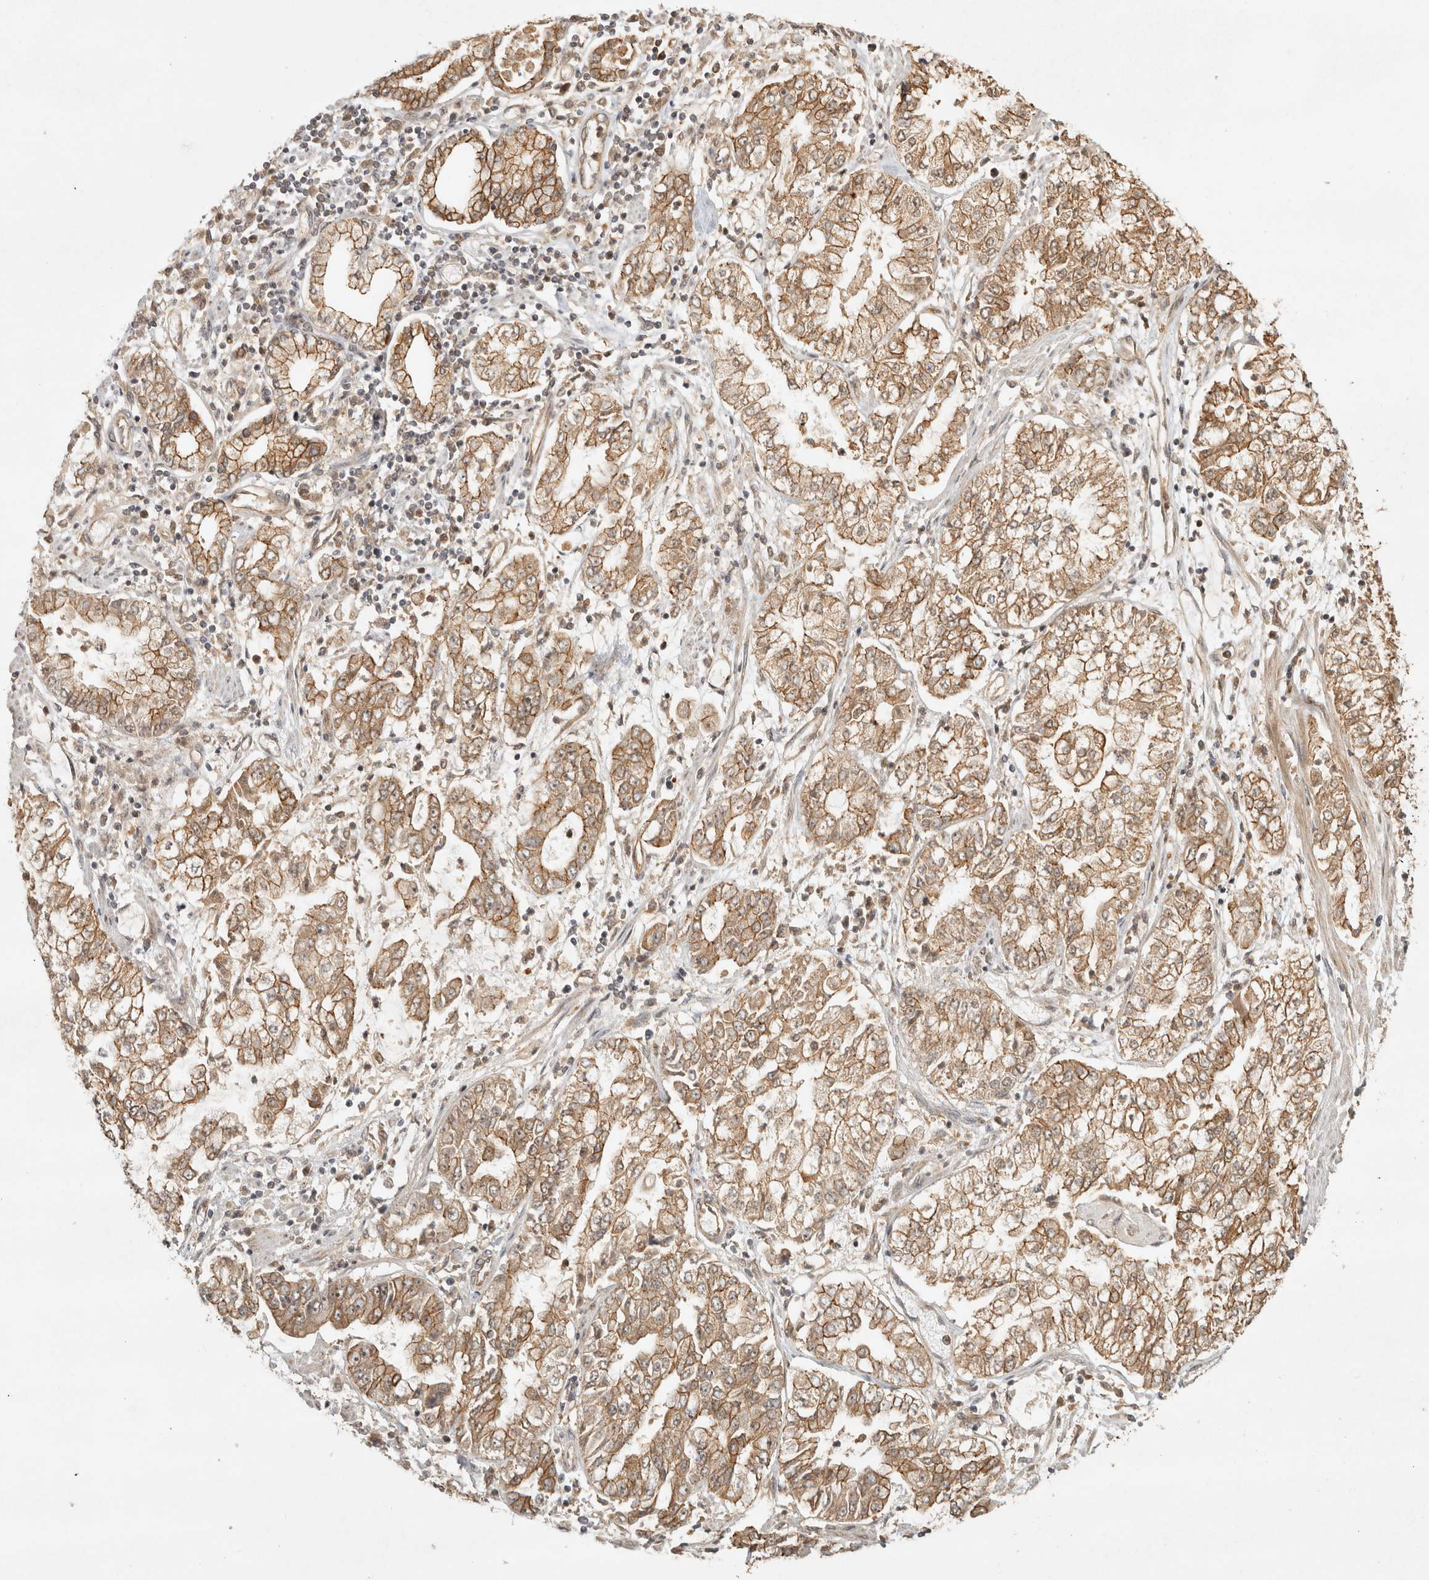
{"staining": {"intensity": "moderate", "quantity": ">75%", "location": "cytoplasmic/membranous"}, "tissue": "stomach cancer", "cell_type": "Tumor cells", "image_type": "cancer", "snomed": [{"axis": "morphology", "description": "Adenocarcinoma, NOS"}, {"axis": "topography", "description": "Stomach"}], "caption": "Moderate cytoplasmic/membranous staining for a protein is appreciated in approximately >75% of tumor cells of adenocarcinoma (stomach) using immunohistochemistry (IHC).", "gene": "CAMSAP2", "patient": {"sex": "male", "age": 76}}